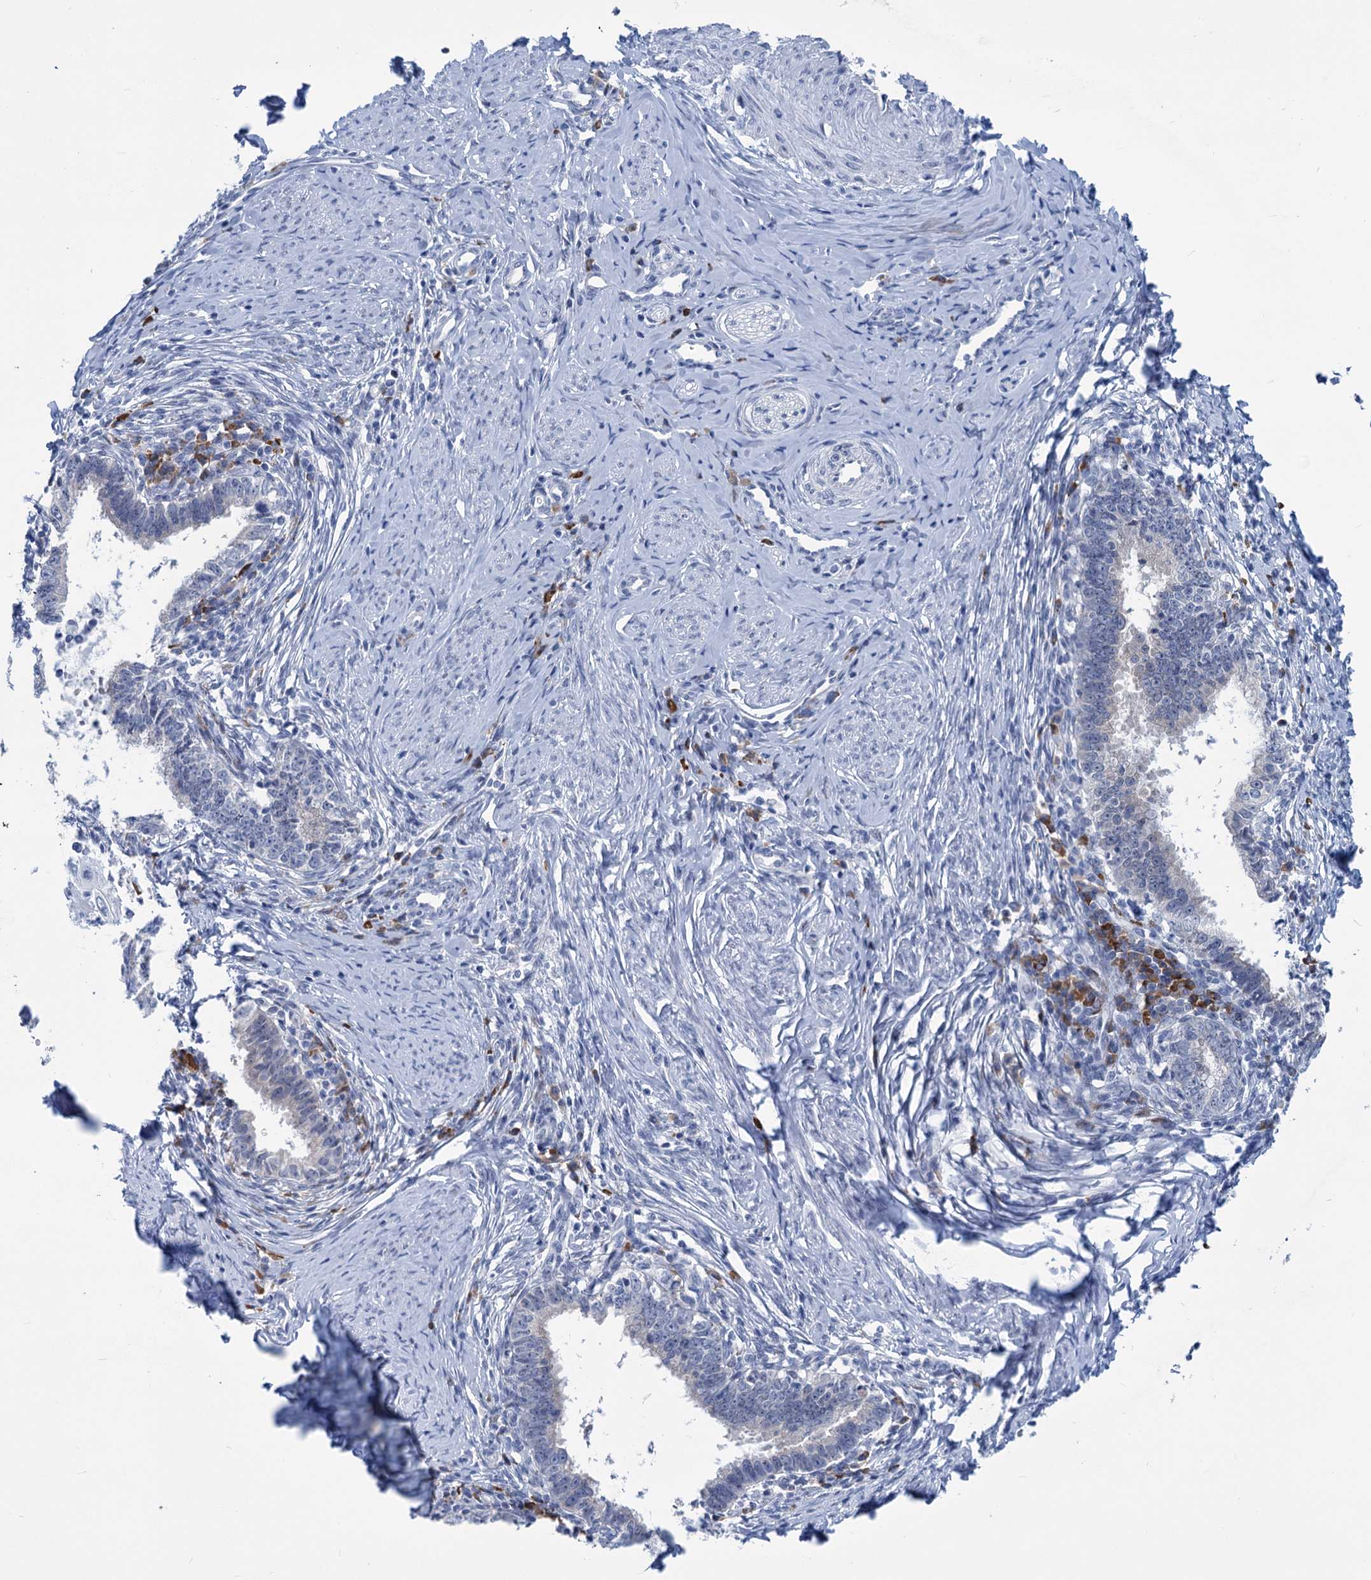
{"staining": {"intensity": "negative", "quantity": "none", "location": "none"}, "tissue": "cervical cancer", "cell_type": "Tumor cells", "image_type": "cancer", "snomed": [{"axis": "morphology", "description": "Adenocarcinoma, NOS"}, {"axis": "topography", "description": "Cervix"}], "caption": "A histopathology image of human cervical cancer (adenocarcinoma) is negative for staining in tumor cells.", "gene": "NEU3", "patient": {"sex": "female", "age": 36}}